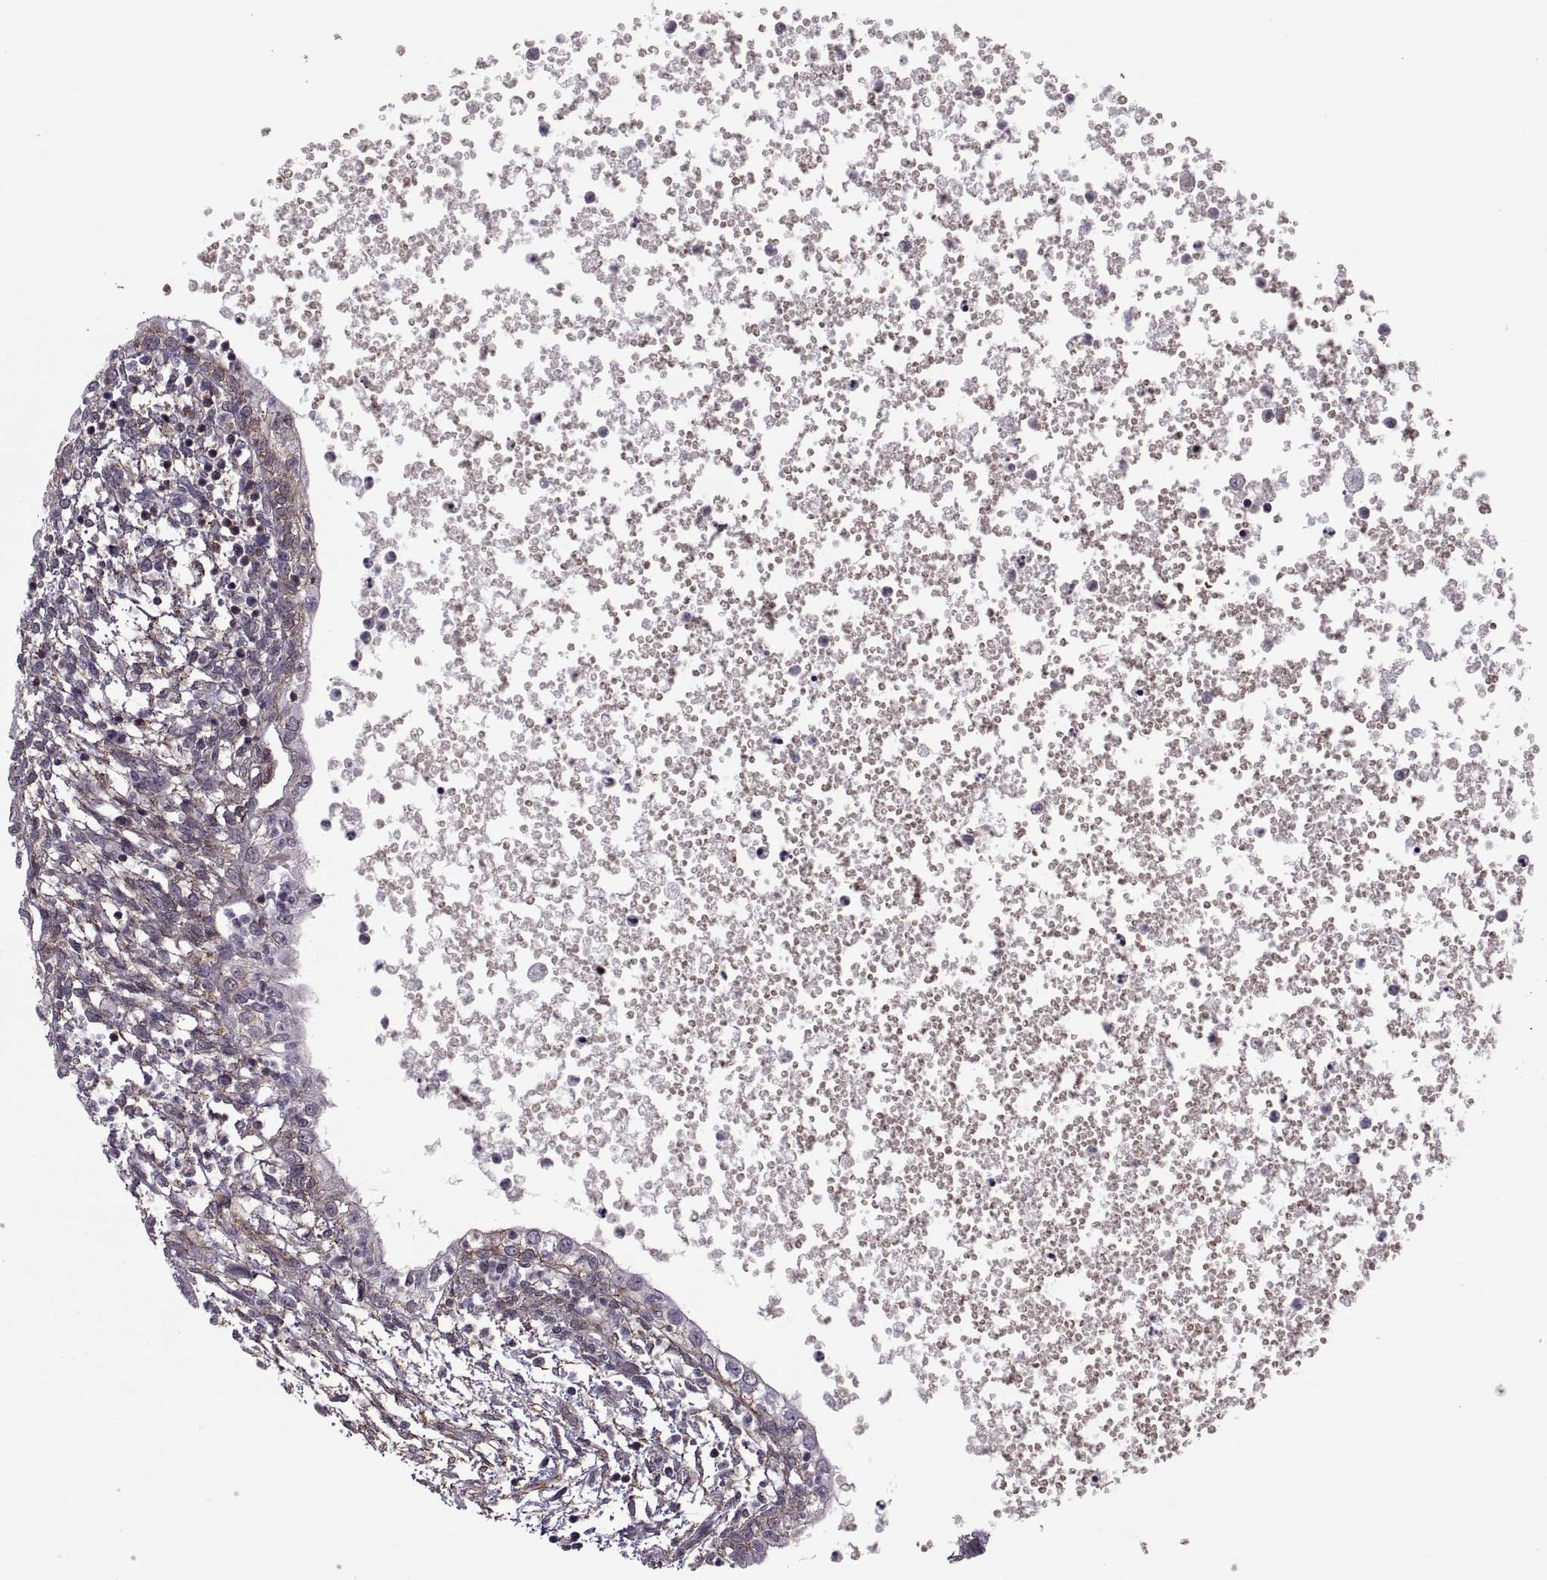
{"staining": {"intensity": "strong", "quantity": "<25%", "location": "cytoplasmic/membranous"}, "tissue": "testis cancer", "cell_type": "Tumor cells", "image_type": "cancer", "snomed": [{"axis": "morphology", "description": "Carcinoma, Embryonal, NOS"}, {"axis": "topography", "description": "Testis"}], "caption": "High-power microscopy captured an immunohistochemistry image of testis cancer (embryonal carcinoma), revealing strong cytoplasmic/membranous expression in approximately <25% of tumor cells.", "gene": "ODF3", "patient": {"sex": "male", "age": 37}}